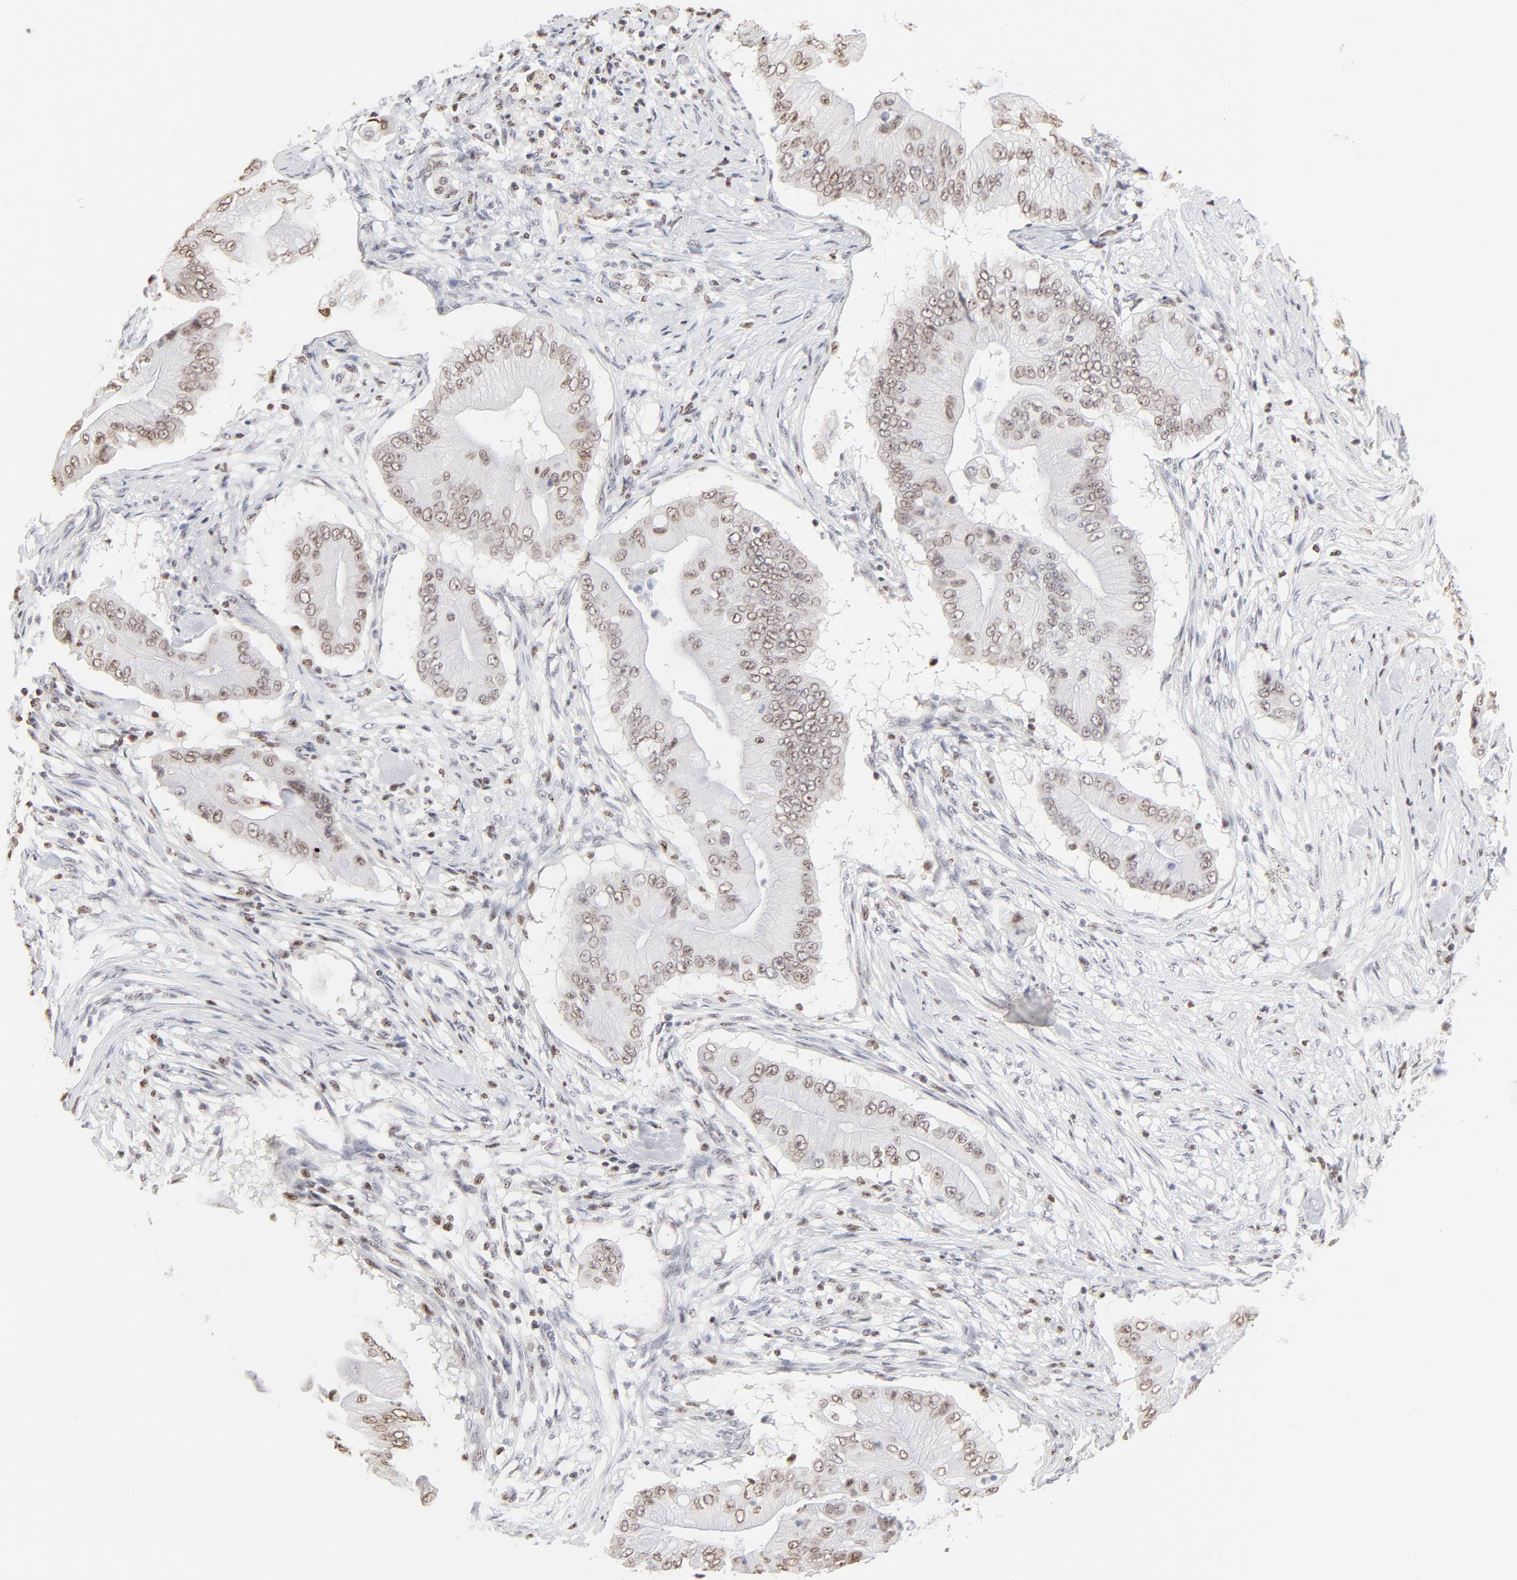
{"staining": {"intensity": "weak", "quantity": ">75%", "location": "nuclear"}, "tissue": "pancreatic cancer", "cell_type": "Tumor cells", "image_type": "cancer", "snomed": [{"axis": "morphology", "description": "Adenocarcinoma, NOS"}, {"axis": "topography", "description": "Pancreas"}], "caption": "Pancreatic cancer (adenocarcinoma) stained for a protein demonstrates weak nuclear positivity in tumor cells.", "gene": "NFIL3", "patient": {"sex": "male", "age": 62}}